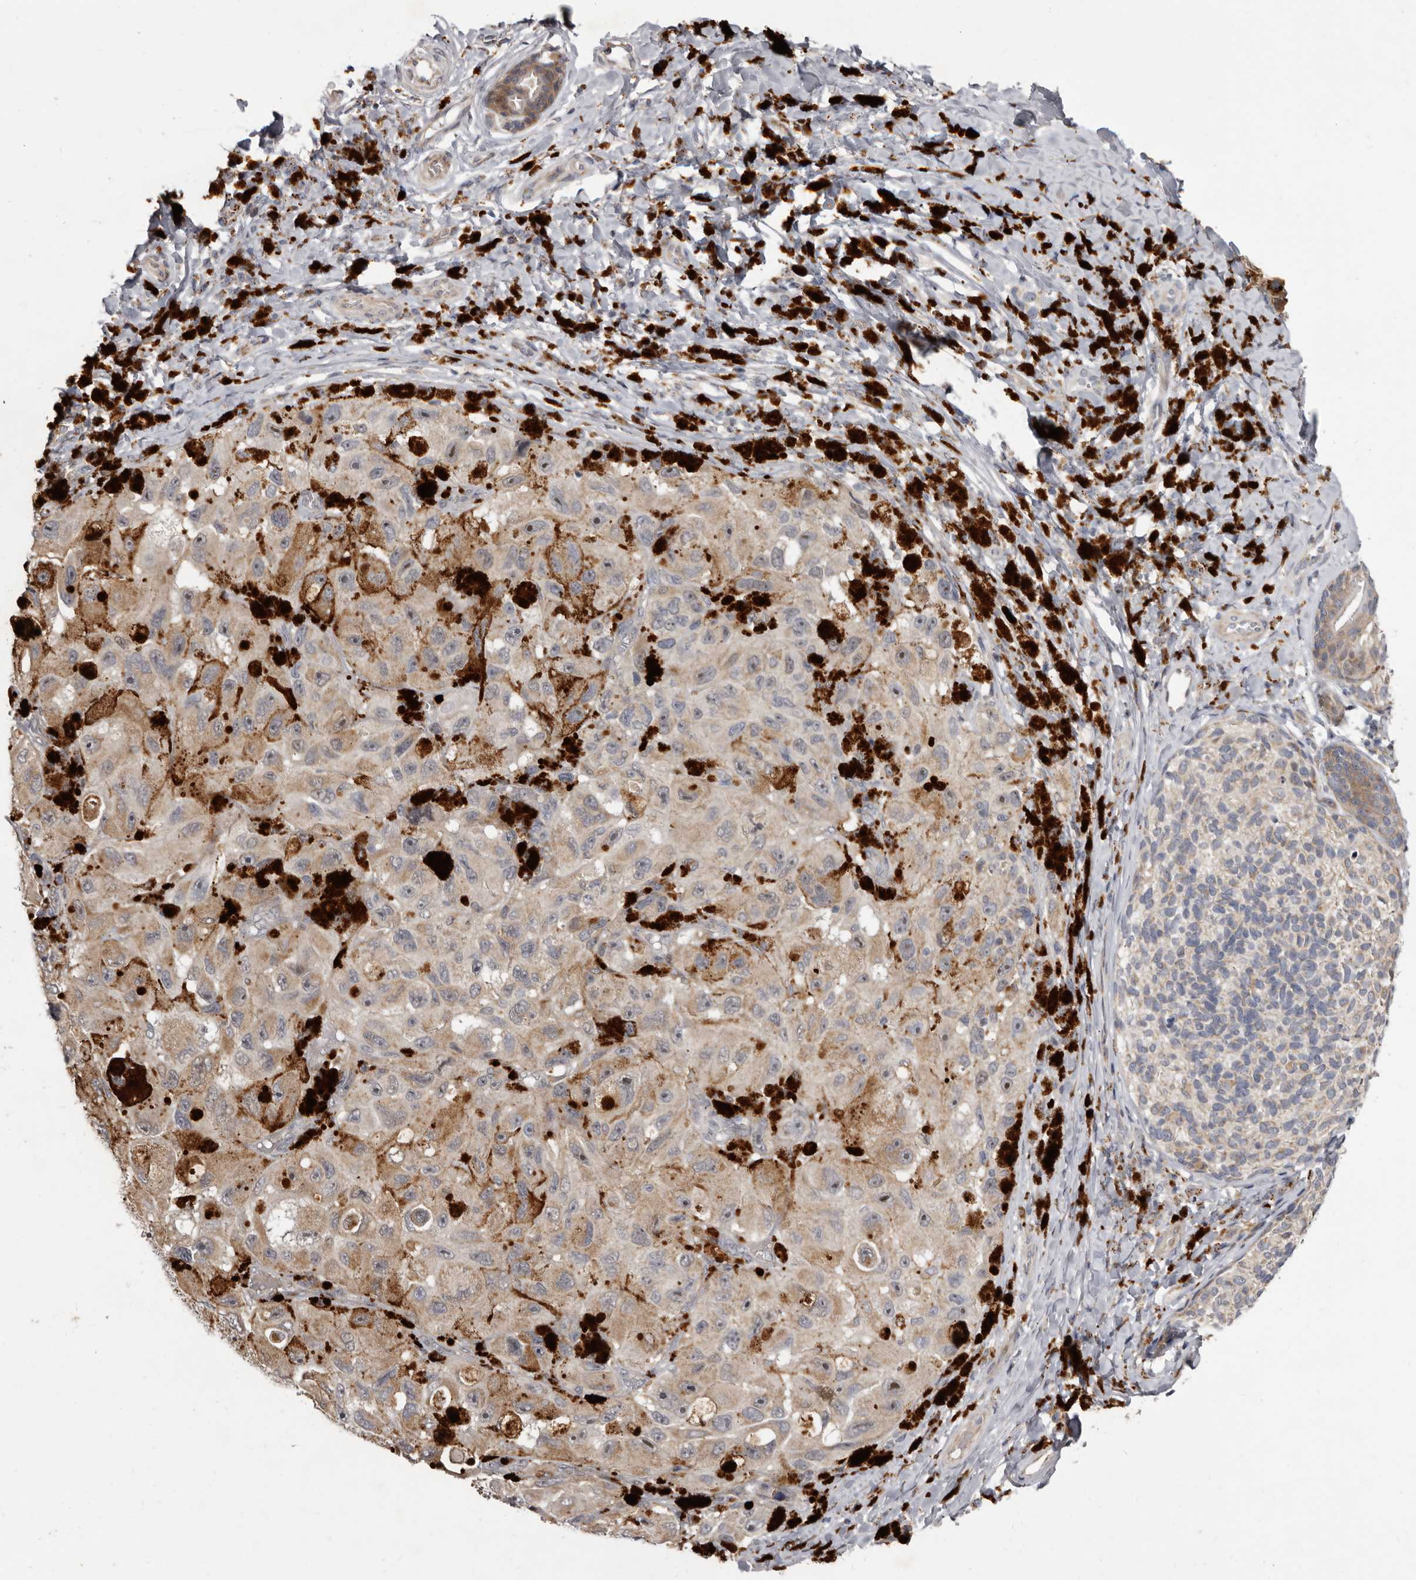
{"staining": {"intensity": "weak", "quantity": ">75%", "location": "cytoplasmic/membranous"}, "tissue": "melanoma", "cell_type": "Tumor cells", "image_type": "cancer", "snomed": [{"axis": "morphology", "description": "Malignant melanoma, NOS"}, {"axis": "topography", "description": "Skin"}], "caption": "A brown stain shows weak cytoplasmic/membranous expression of a protein in human melanoma tumor cells.", "gene": "SMC4", "patient": {"sex": "female", "age": 73}}